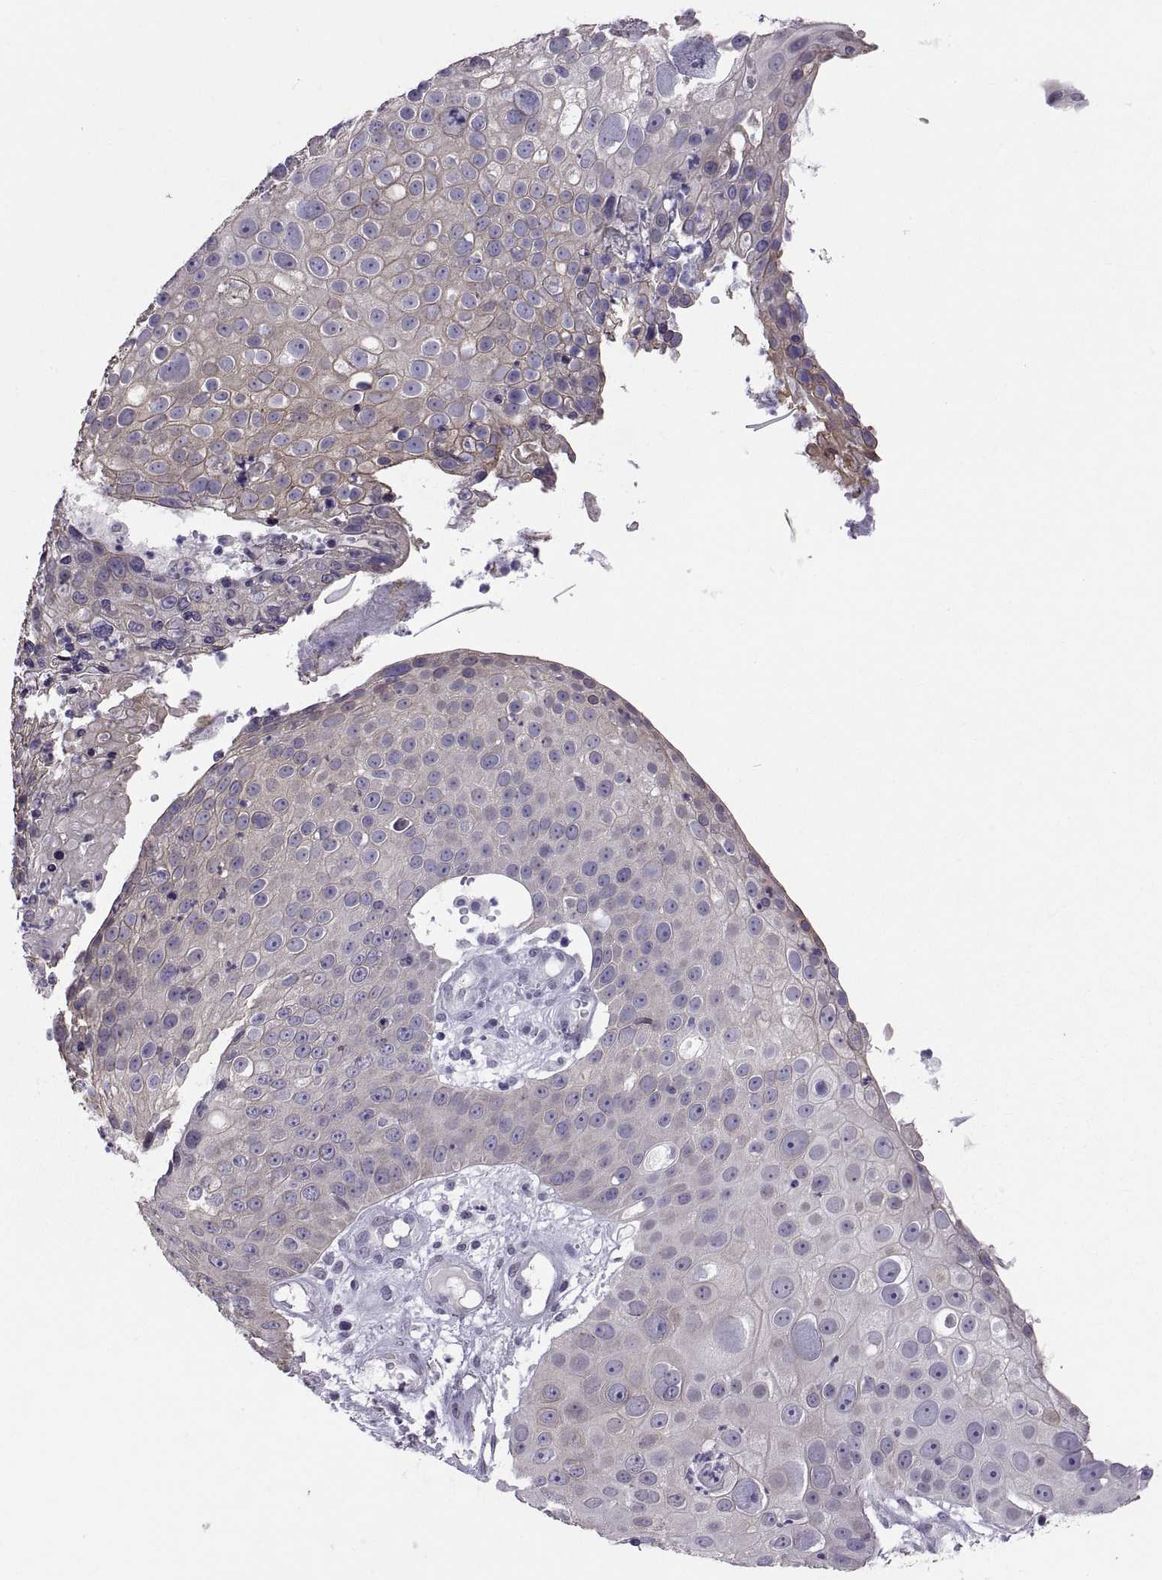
{"staining": {"intensity": "weak", "quantity": "25%-75%", "location": "cytoplasmic/membranous"}, "tissue": "skin cancer", "cell_type": "Tumor cells", "image_type": "cancer", "snomed": [{"axis": "morphology", "description": "Squamous cell carcinoma, NOS"}, {"axis": "topography", "description": "Skin"}], "caption": "IHC micrograph of neoplastic tissue: skin cancer stained using immunohistochemistry (IHC) reveals low levels of weak protein expression localized specifically in the cytoplasmic/membranous of tumor cells, appearing as a cytoplasmic/membranous brown color.", "gene": "KRT77", "patient": {"sex": "male", "age": 71}}